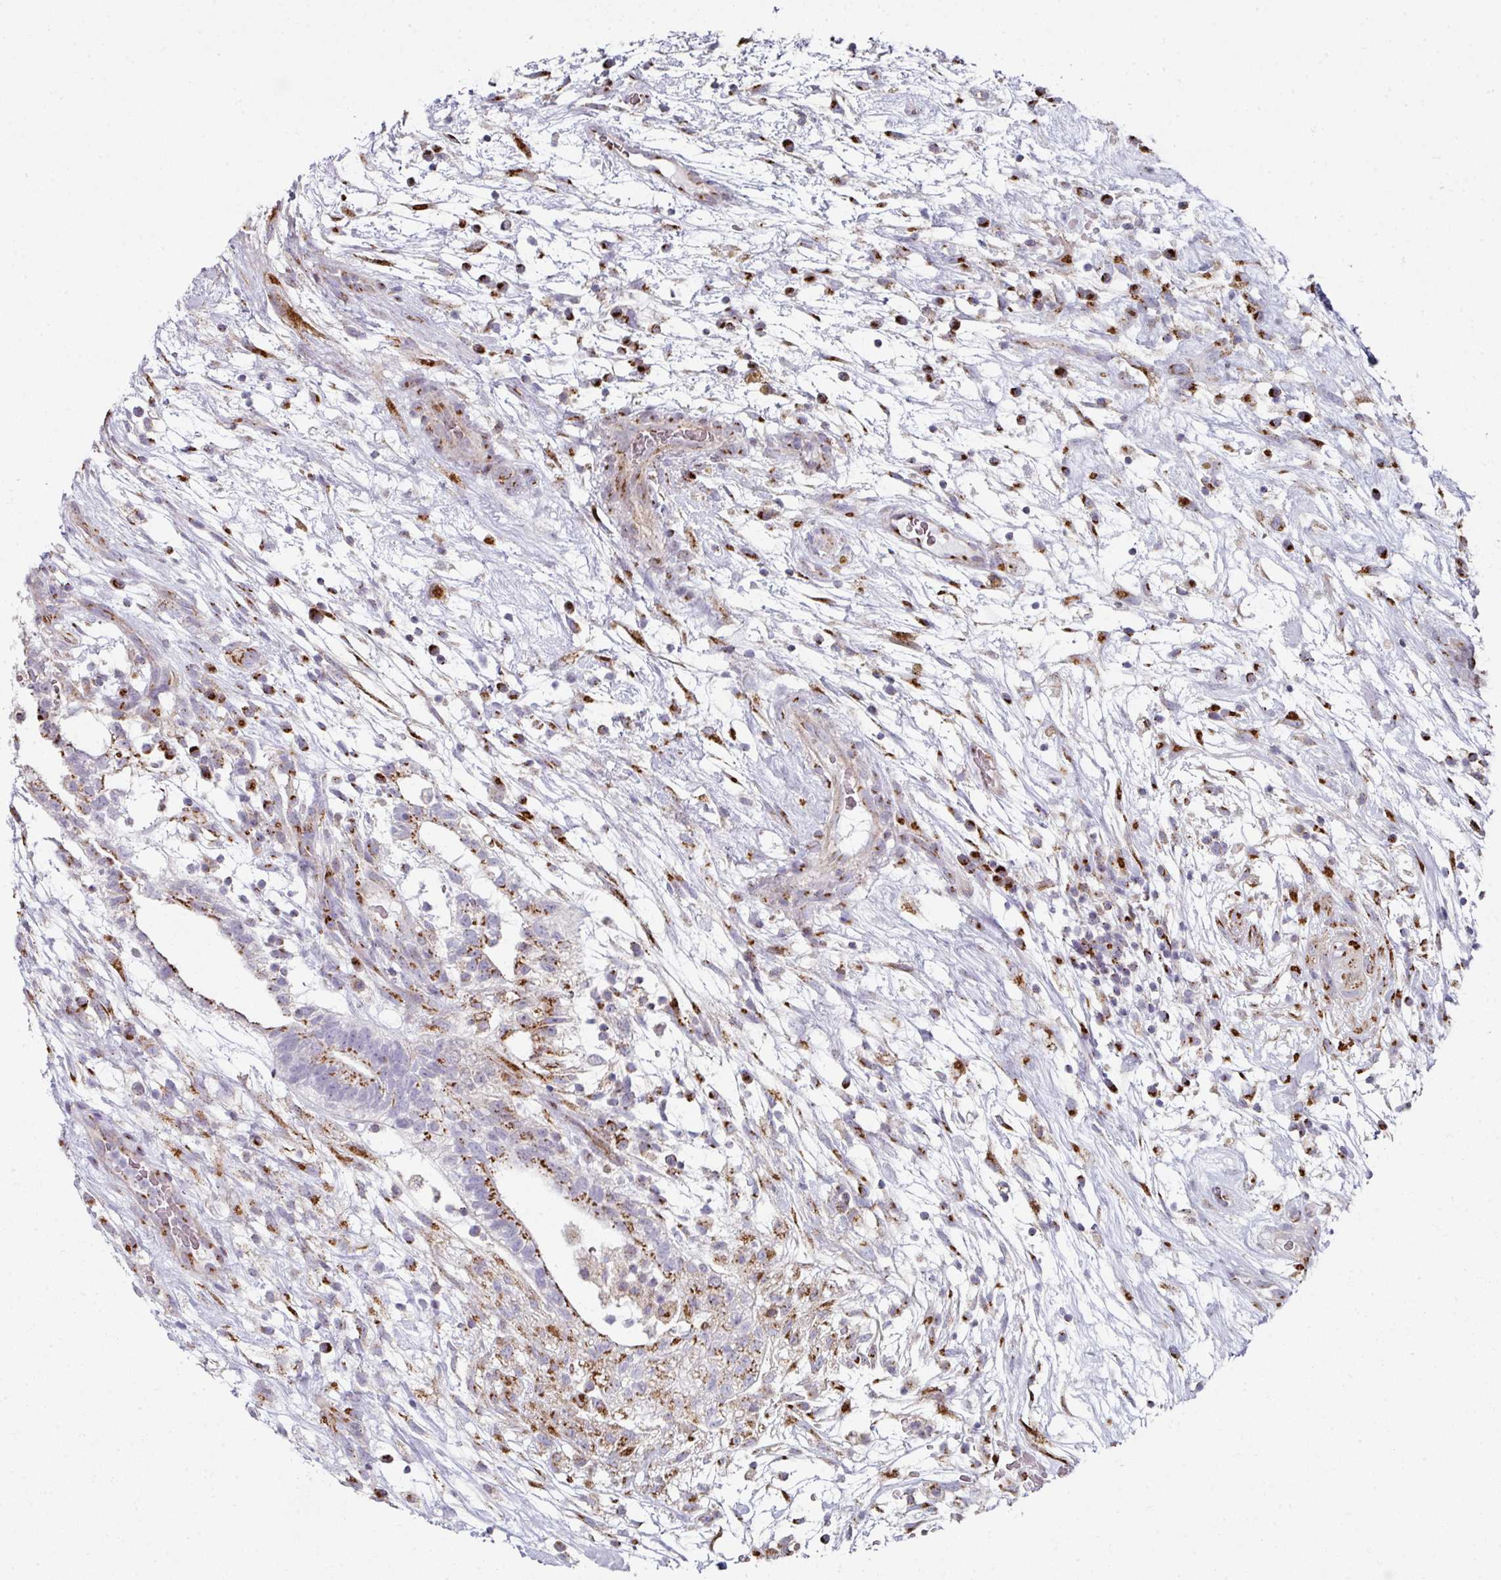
{"staining": {"intensity": "strong", "quantity": "25%-75%", "location": "cytoplasmic/membranous"}, "tissue": "testis cancer", "cell_type": "Tumor cells", "image_type": "cancer", "snomed": [{"axis": "morphology", "description": "Carcinoma, Embryonal, NOS"}, {"axis": "topography", "description": "Testis"}], "caption": "Immunohistochemical staining of human testis cancer (embryonal carcinoma) demonstrates high levels of strong cytoplasmic/membranous positivity in about 25%-75% of tumor cells.", "gene": "CCDC85B", "patient": {"sex": "male", "age": 32}}